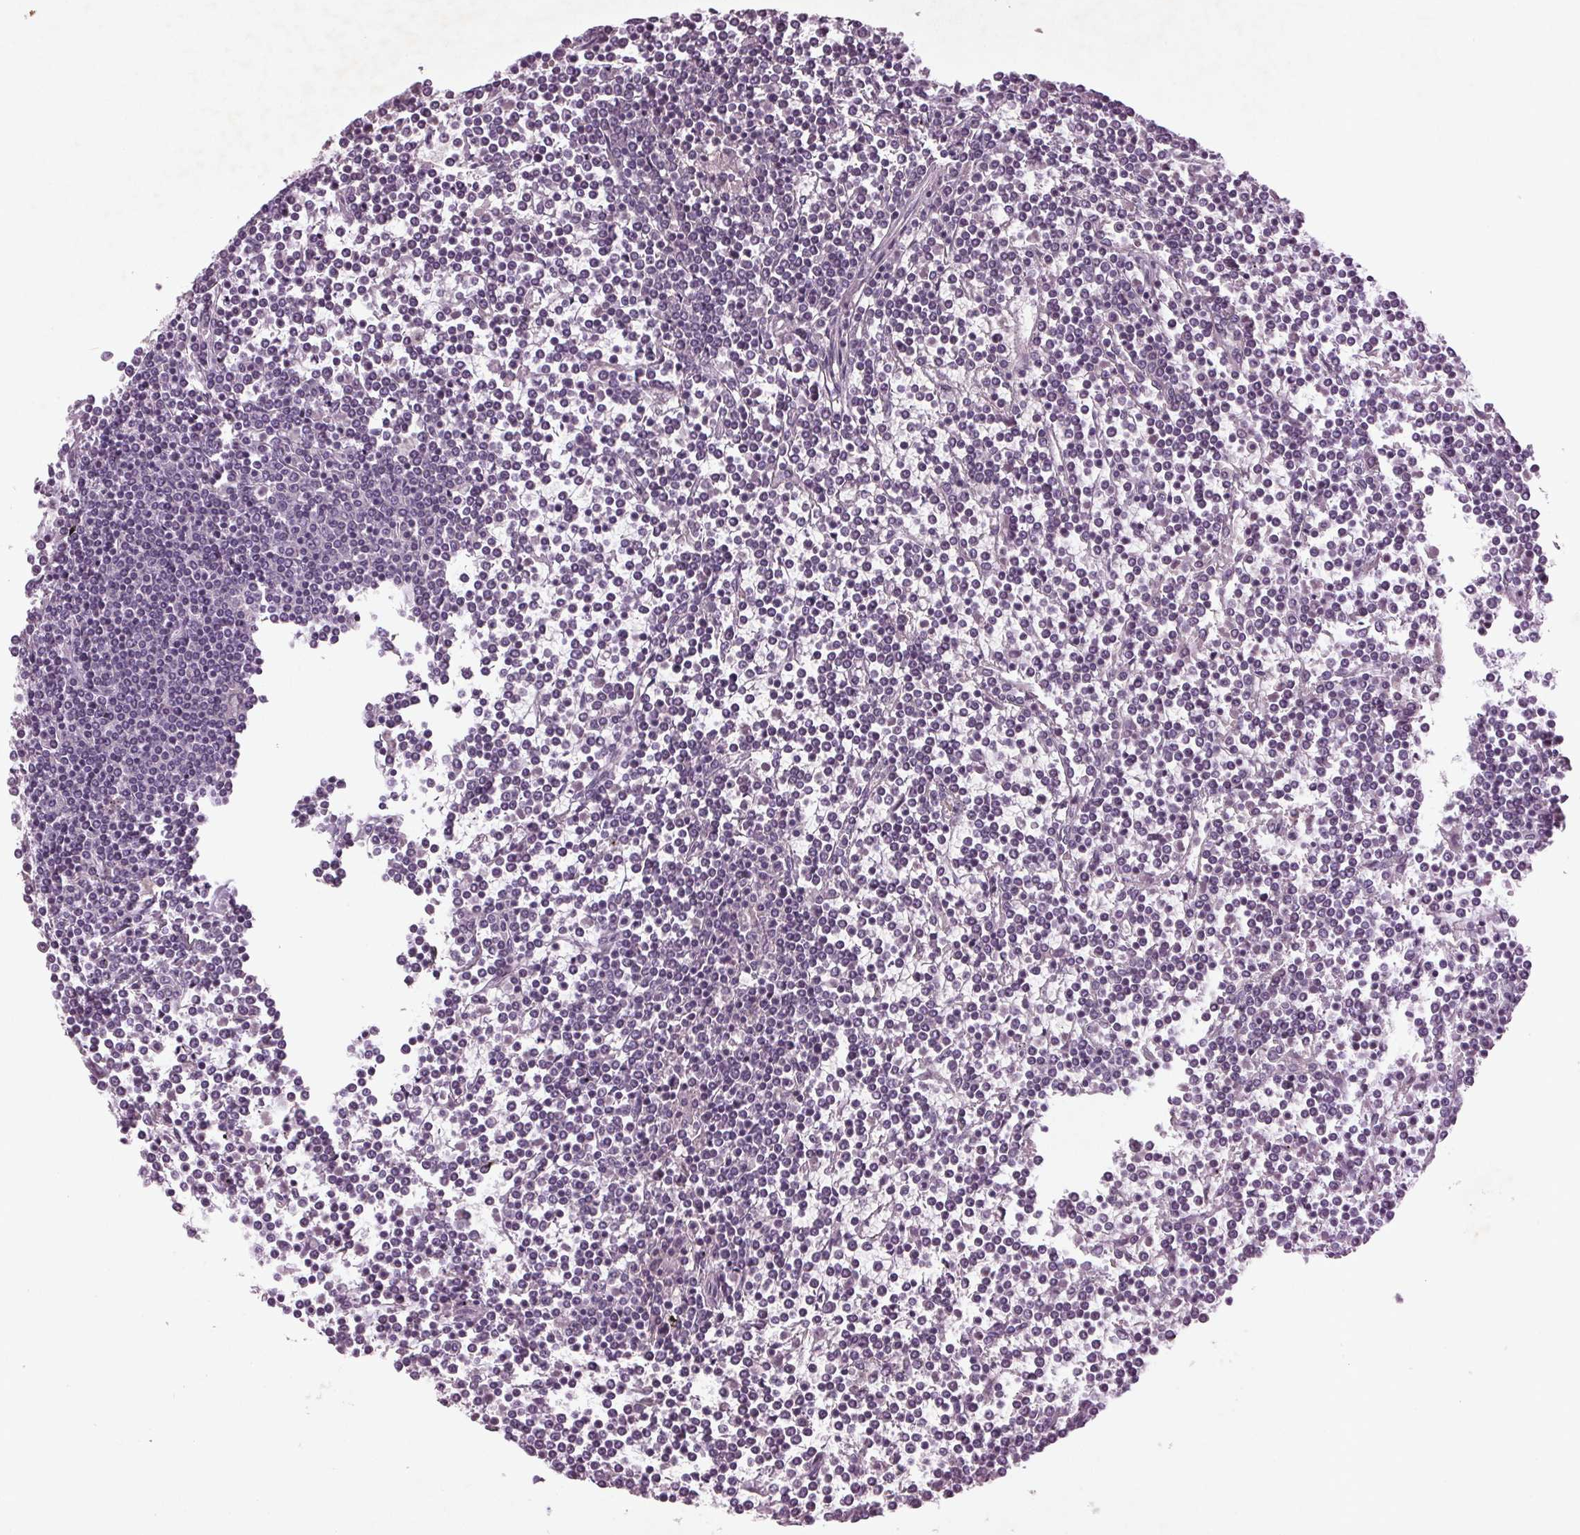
{"staining": {"intensity": "negative", "quantity": "none", "location": "none"}, "tissue": "lymphoma", "cell_type": "Tumor cells", "image_type": "cancer", "snomed": [{"axis": "morphology", "description": "Malignant lymphoma, non-Hodgkin's type, Low grade"}, {"axis": "topography", "description": "Spleen"}], "caption": "Tumor cells show no significant protein expression in malignant lymphoma, non-Hodgkin's type (low-grade).", "gene": "BHLHE22", "patient": {"sex": "female", "age": 19}}